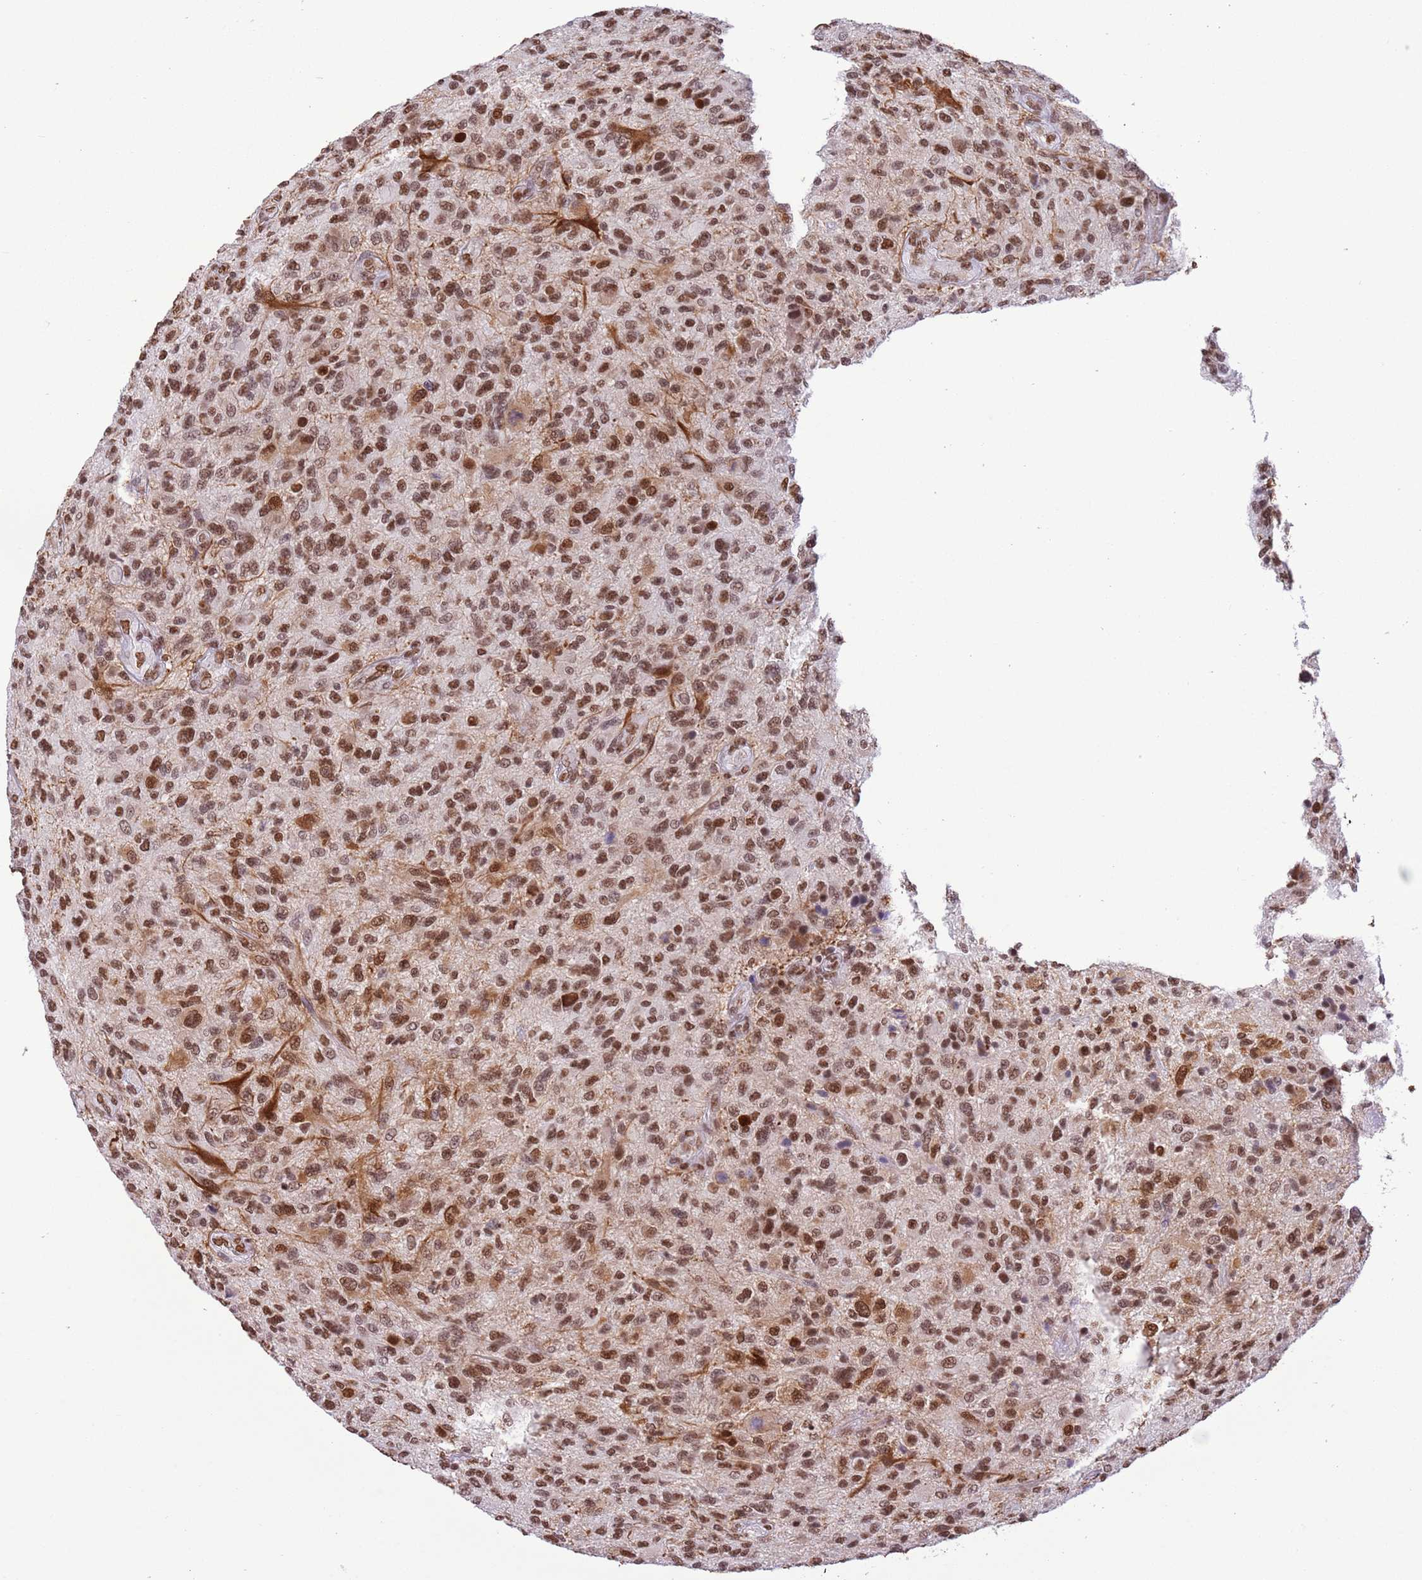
{"staining": {"intensity": "strong", "quantity": ">75%", "location": "nuclear"}, "tissue": "glioma", "cell_type": "Tumor cells", "image_type": "cancer", "snomed": [{"axis": "morphology", "description": "Glioma, malignant, High grade"}, {"axis": "topography", "description": "Brain"}], "caption": "The histopathology image displays immunohistochemical staining of glioma. There is strong nuclear positivity is identified in about >75% of tumor cells.", "gene": "TRIM32", "patient": {"sex": "male", "age": 47}}